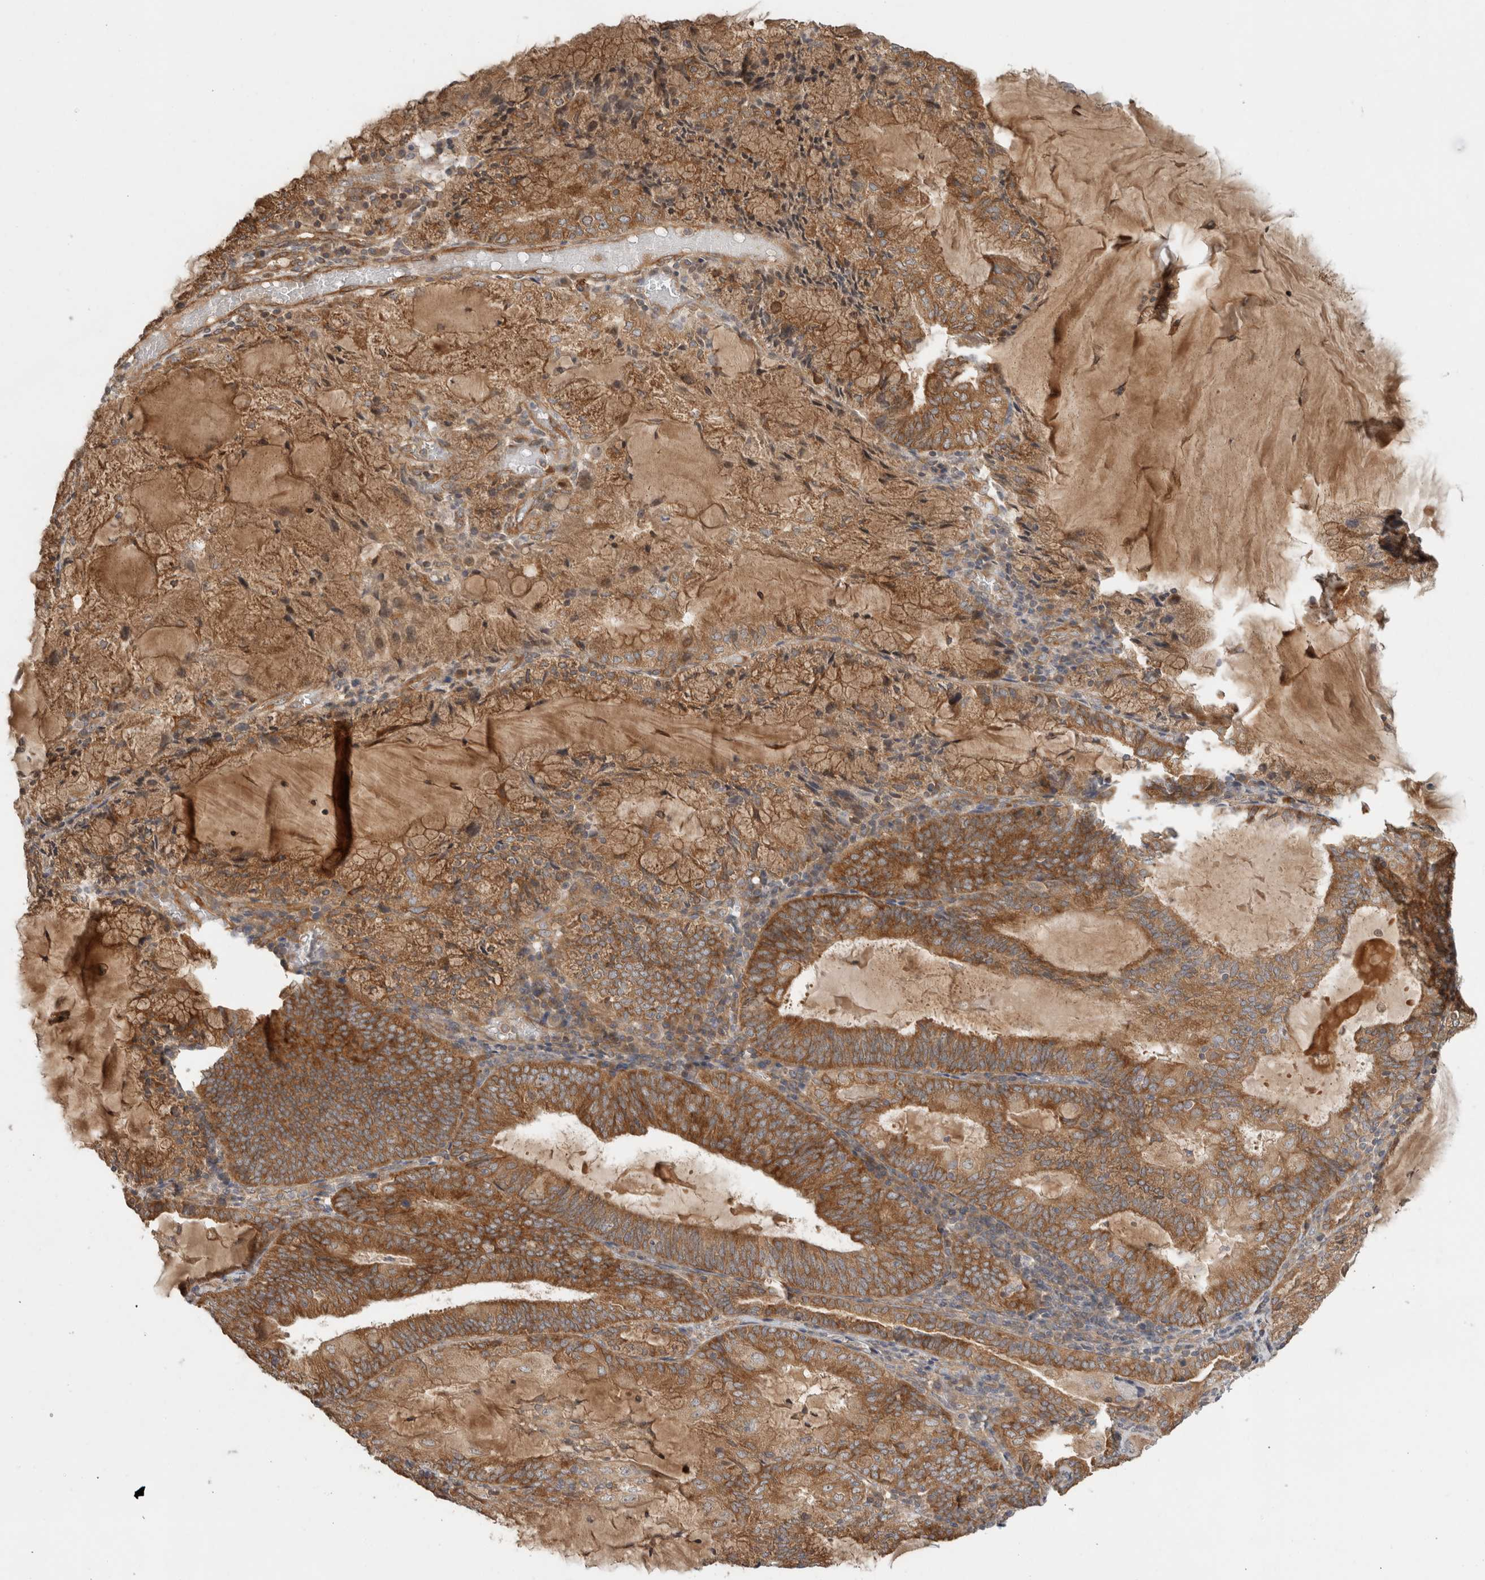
{"staining": {"intensity": "moderate", "quantity": ">75%", "location": "cytoplasmic/membranous"}, "tissue": "endometrial cancer", "cell_type": "Tumor cells", "image_type": "cancer", "snomed": [{"axis": "morphology", "description": "Adenocarcinoma, NOS"}, {"axis": "topography", "description": "Endometrium"}], "caption": "Endometrial cancer (adenocarcinoma) stained with a protein marker shows moderate staining in tumor cells.", "gene": "PUM1", "patient": {"sex": "female", "age": 81}}